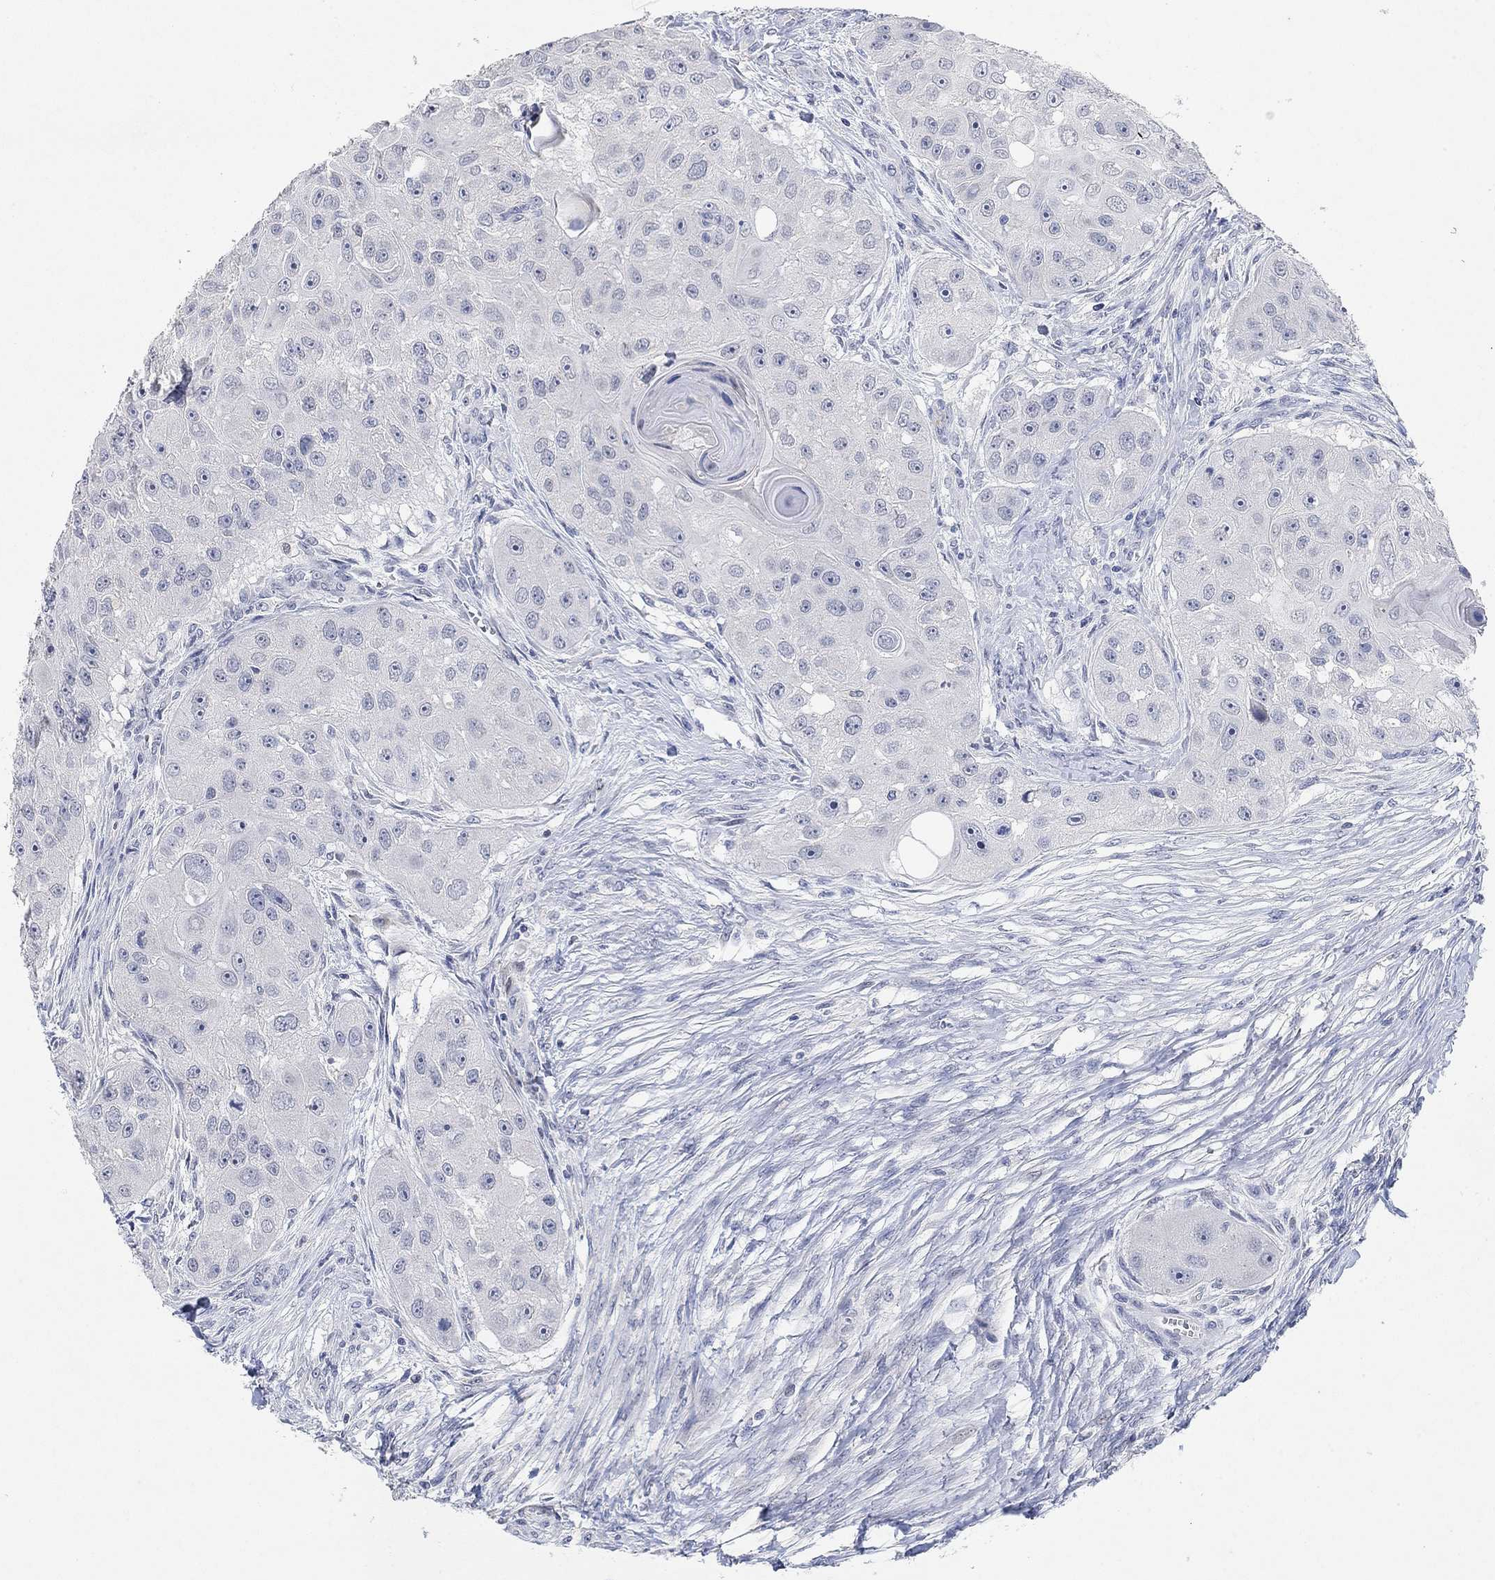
{"staining": {"intensity": "negative", "quantity": "none", "location": "none"}, "tissue": "head and neck cancer", "cell_type": "Tumor cells", "image_type": "cancer", "snomed": [{"axis": "morphology", "description": "Normal tissue, NOS"}, {"axis": "morphology", "description": "Squamous cell carcinoma, NOS"}, {"axis": "topography", "description": "Skeletal muscle"}, {"axis": "topography", "description": "Head-Neck"}], "caption": "Histopathology image shows no significant protein staining in tumor cells of squamous cell carcinoma (head and neck).", "gene": "VAT1L", "patient": {"sex": "male", "age": 51}}